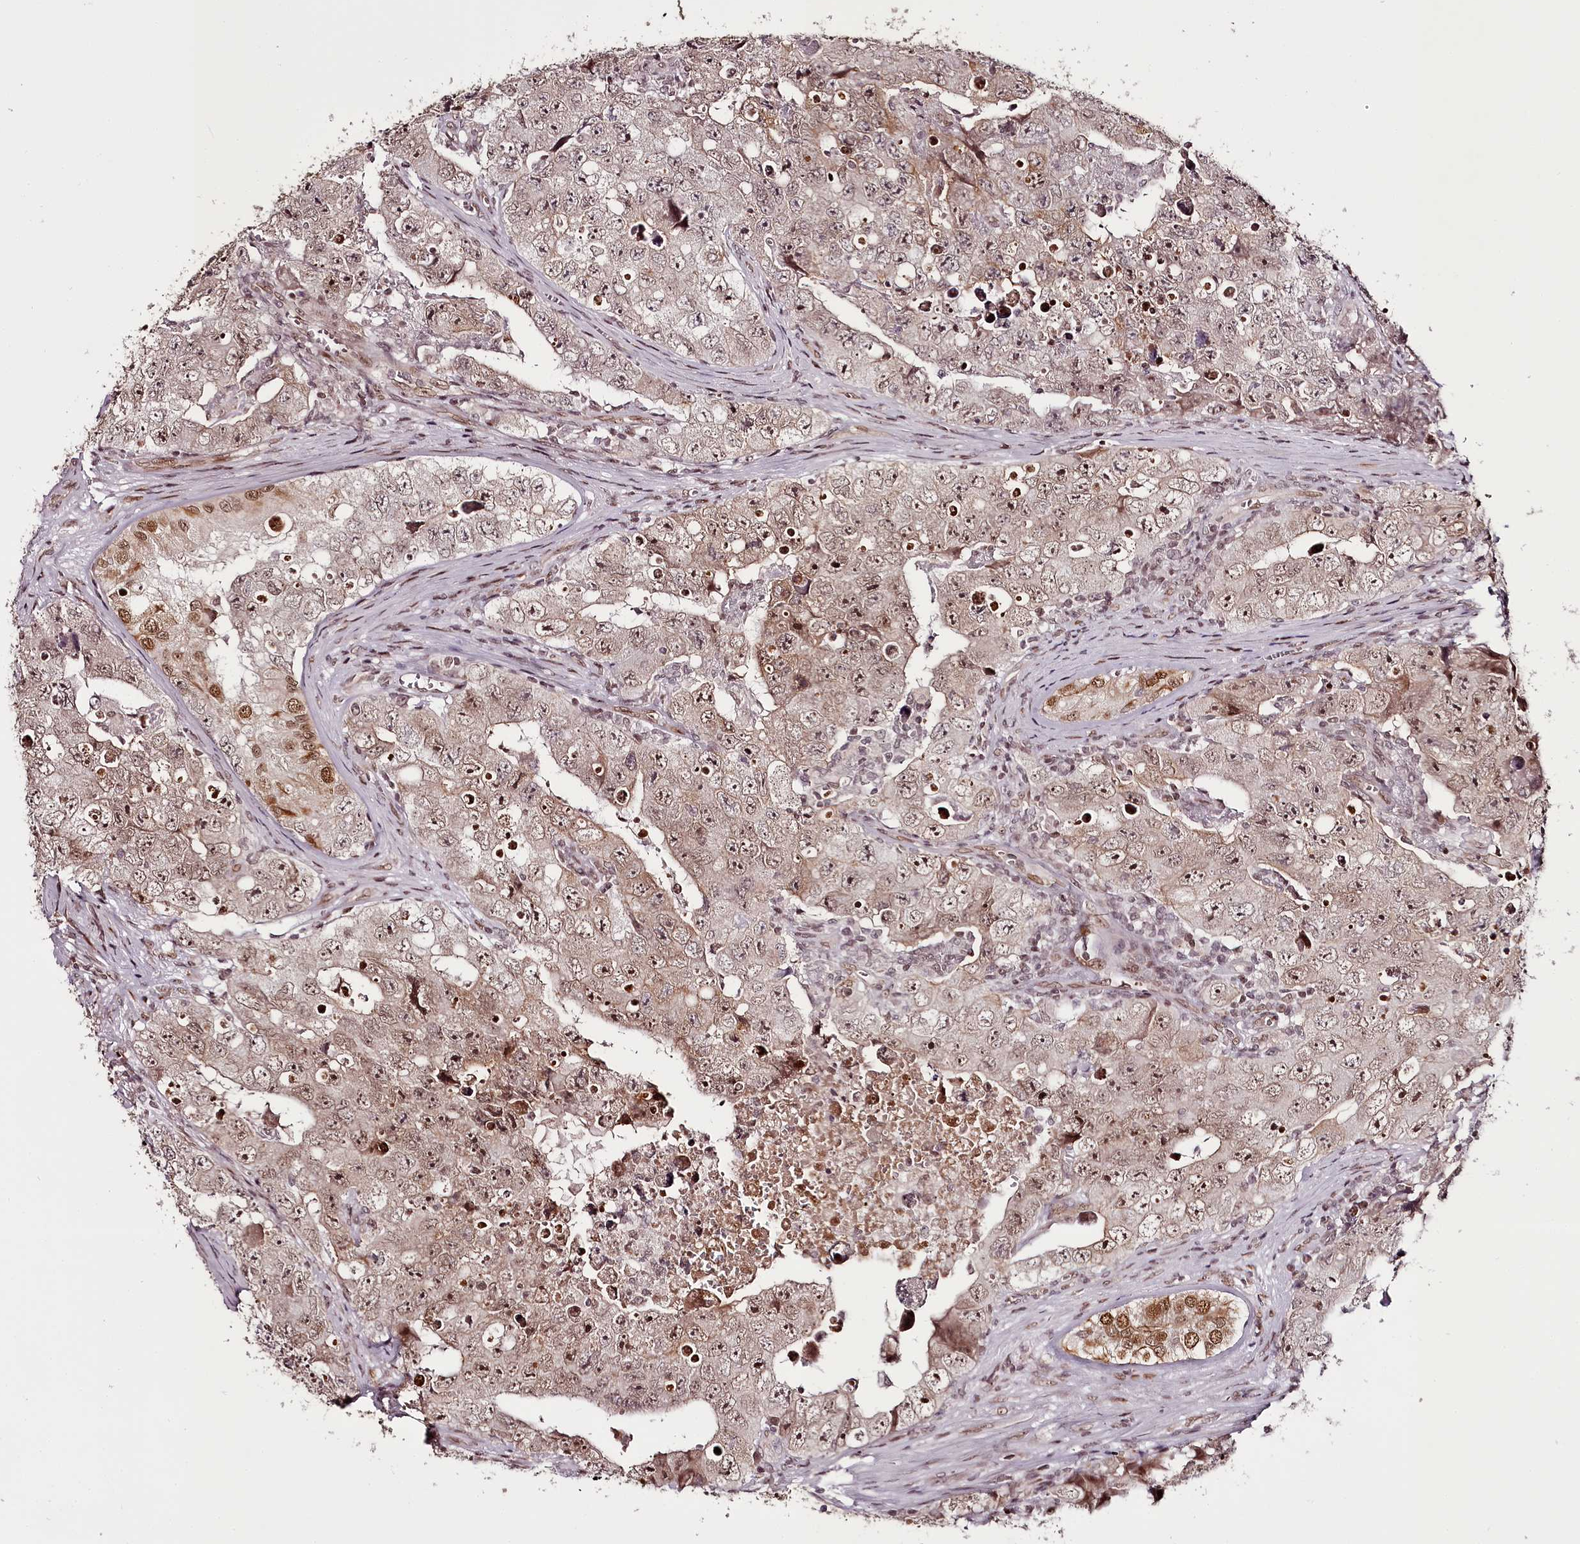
{"staining": {"intensity": "moderate", "quantity": "25%-75%", "location": "cytoplasmic/membranous,nuclear"}, "tissue": "testis cancer", "cell_type": "Tumor cells", "image_type": "cancer", "snomed": [{"axis": "morphology", "description": "Carcinoma, Embryonal, NOS"}, {"axis": "topography", "description": "Testis"}], "caption": "Protein analysis of testis cancer (embryonal carcinoma) tissue reveals moderate cytoplasmic/membranous and nuclear expression in approximately 25%-75% of tumor cells.", "gene": "THYN1", "patient": {"sex": "male", "age": 17}}